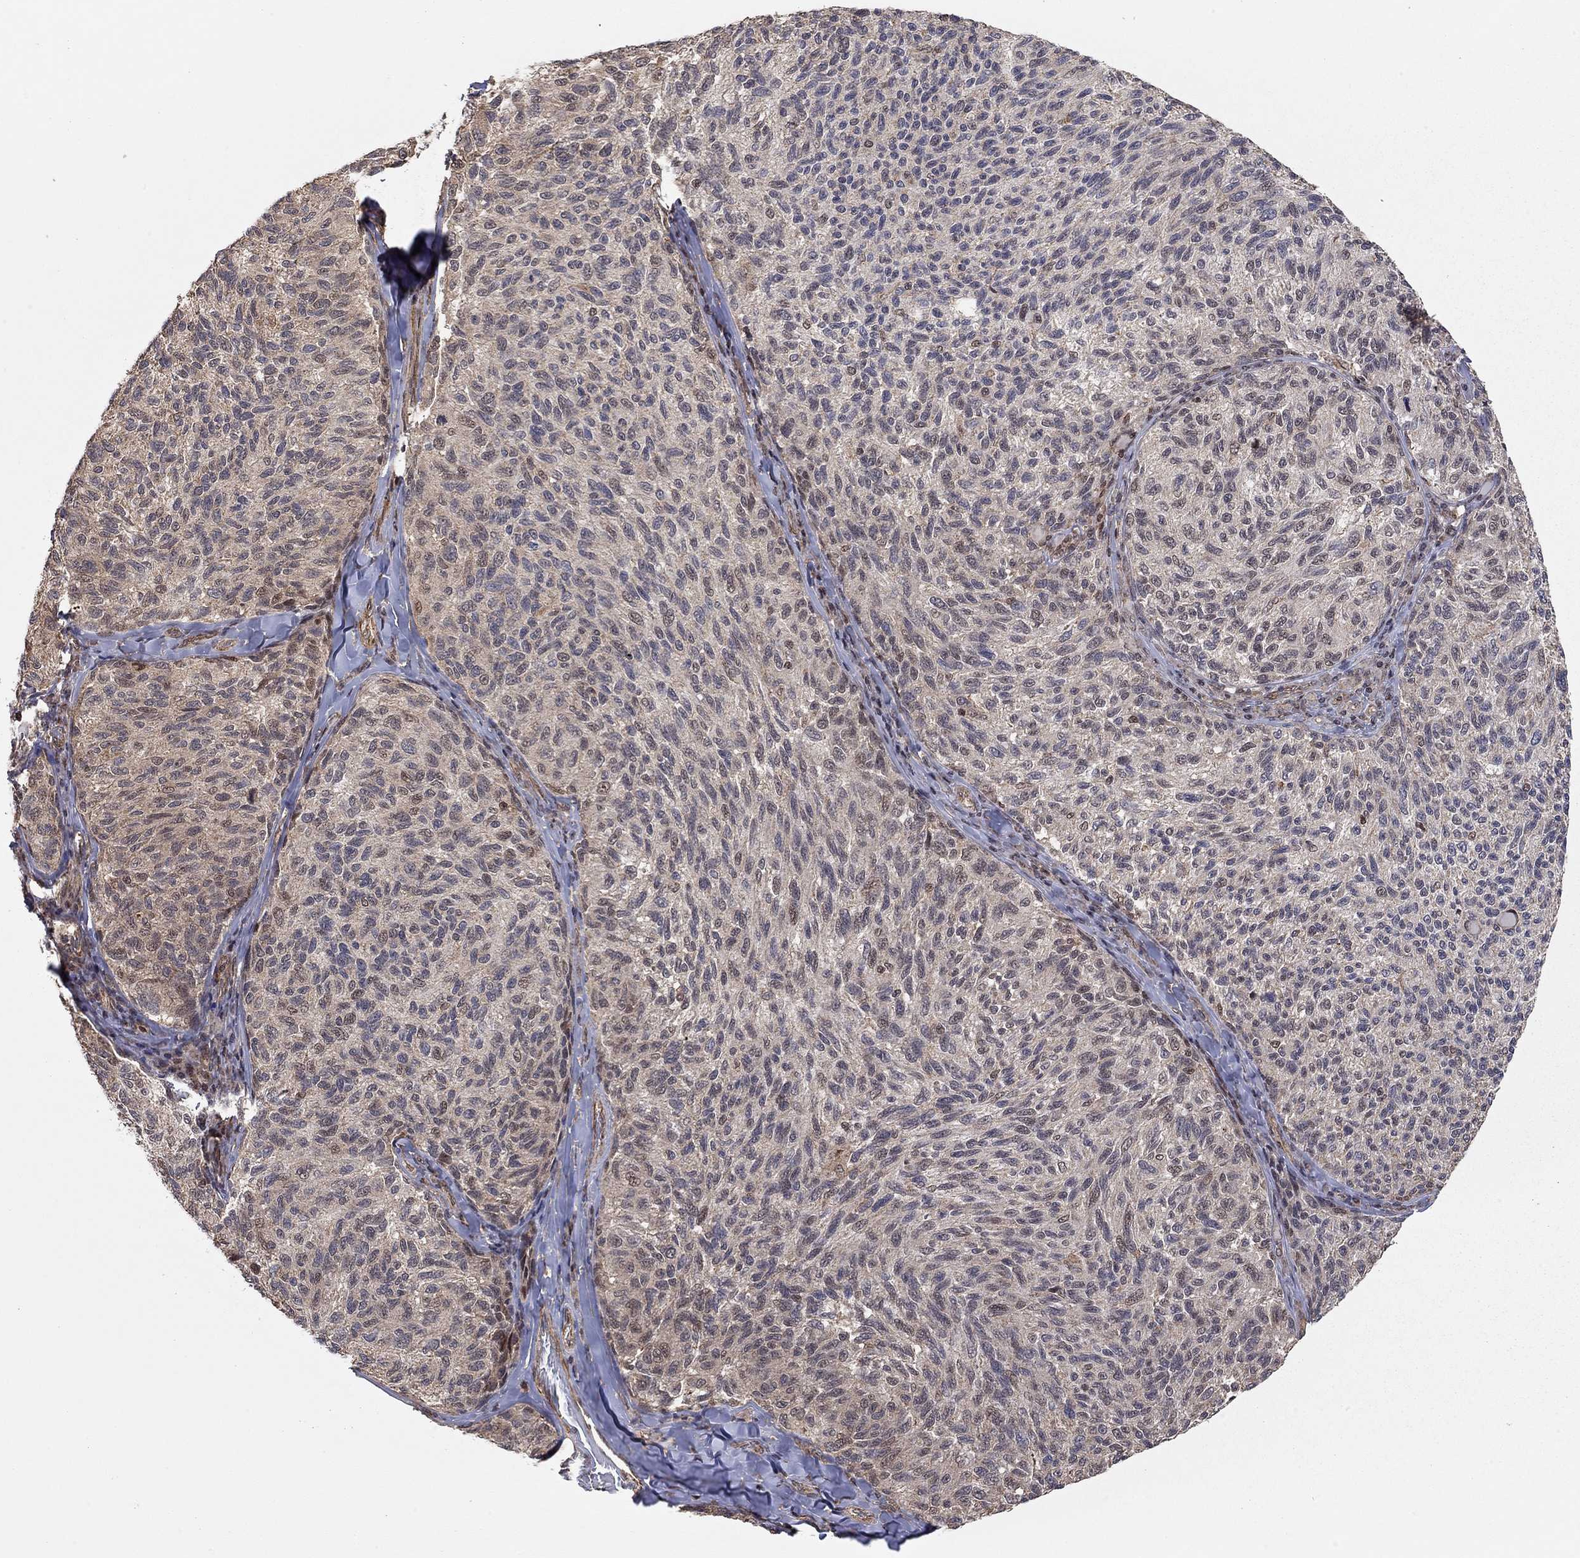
{"staining": {"intensity": "negative", "quantity": "none", "location": "none"}, "tissue": "melanoma", "cell_type": "Tumor cells", "image_type": "cancer", "snomed": [{"axis": "morphology", "description": "Malignant melanoma, NOS"}, {"axis": "topography", "description": "Skin"}], "caption": "There is no significant positivity in tumor cells of melanoma.", "gene": "TDP1", "patient": {"sex": "female", "age": 73}}